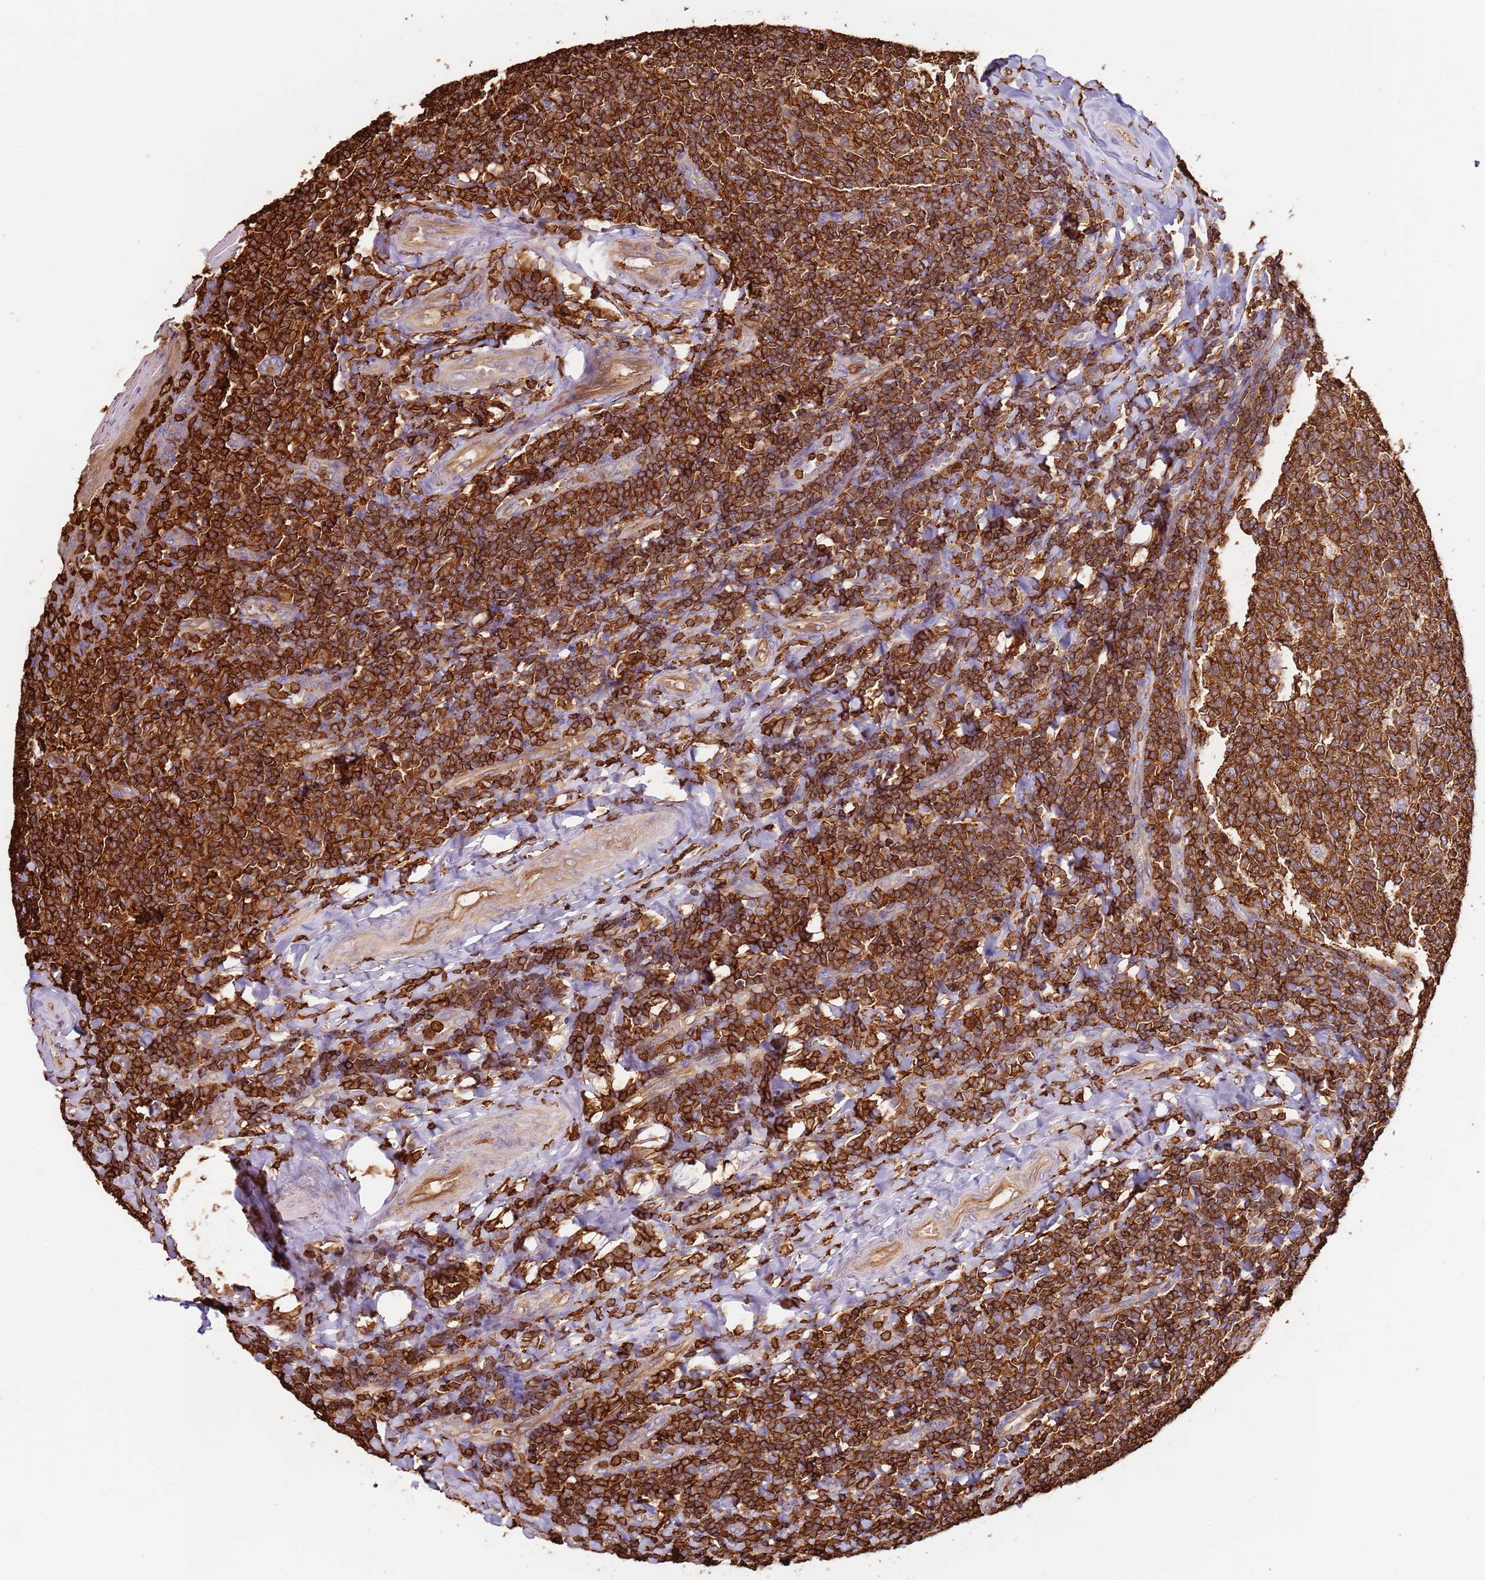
{"staining": {"intensity": "strong", "quantity": ">75%", "location": "cytoplasmic/membranous"}, "tissue": "tonsil", "cell_type": "Germinal center cells", "image_type": "normal", "snomed": [{"axis": "morphology", "description": "Normal tissue, NOS"}, {"axis": "topography", "description": "Tonsil"}], "caption": "Germinal center cells exhibit high levels of strong cytoplasmic/membranous expression in approximately >75% of cells in benign tonsil. (IHC, brightfield microscopy, high magnification).", "gene": "OR6P1", "patient": {"sex": "female", "age": 19}}